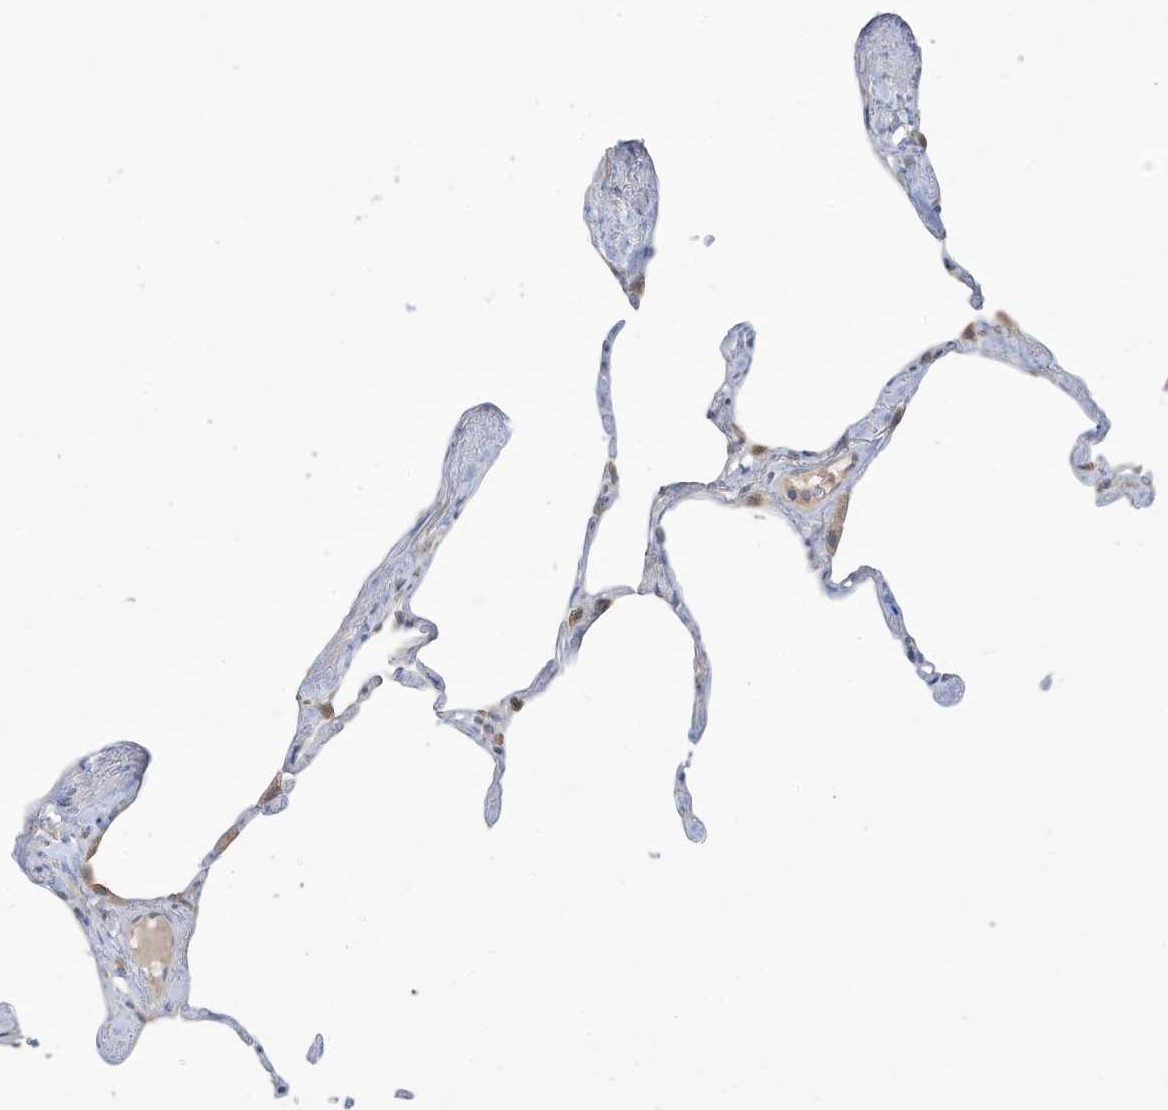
{"staining": {"intensity": "weak", "quantity": "<25%", "location": "cytoplasmic/membranous"}, "tissue": "lung", "cell_type": "Alveolar cells", "image_type": "normal", "snomed": [{"axis": "morphology", "description": "Normal tissue, NOS"}, {"axis": "topography", "description": "Lung"}], "caption": "Micrograph shows no protein expression in alveolar cells of benign lung.", "gene": "LRRN2", "patient": {"sex": "male", "age": 65}}